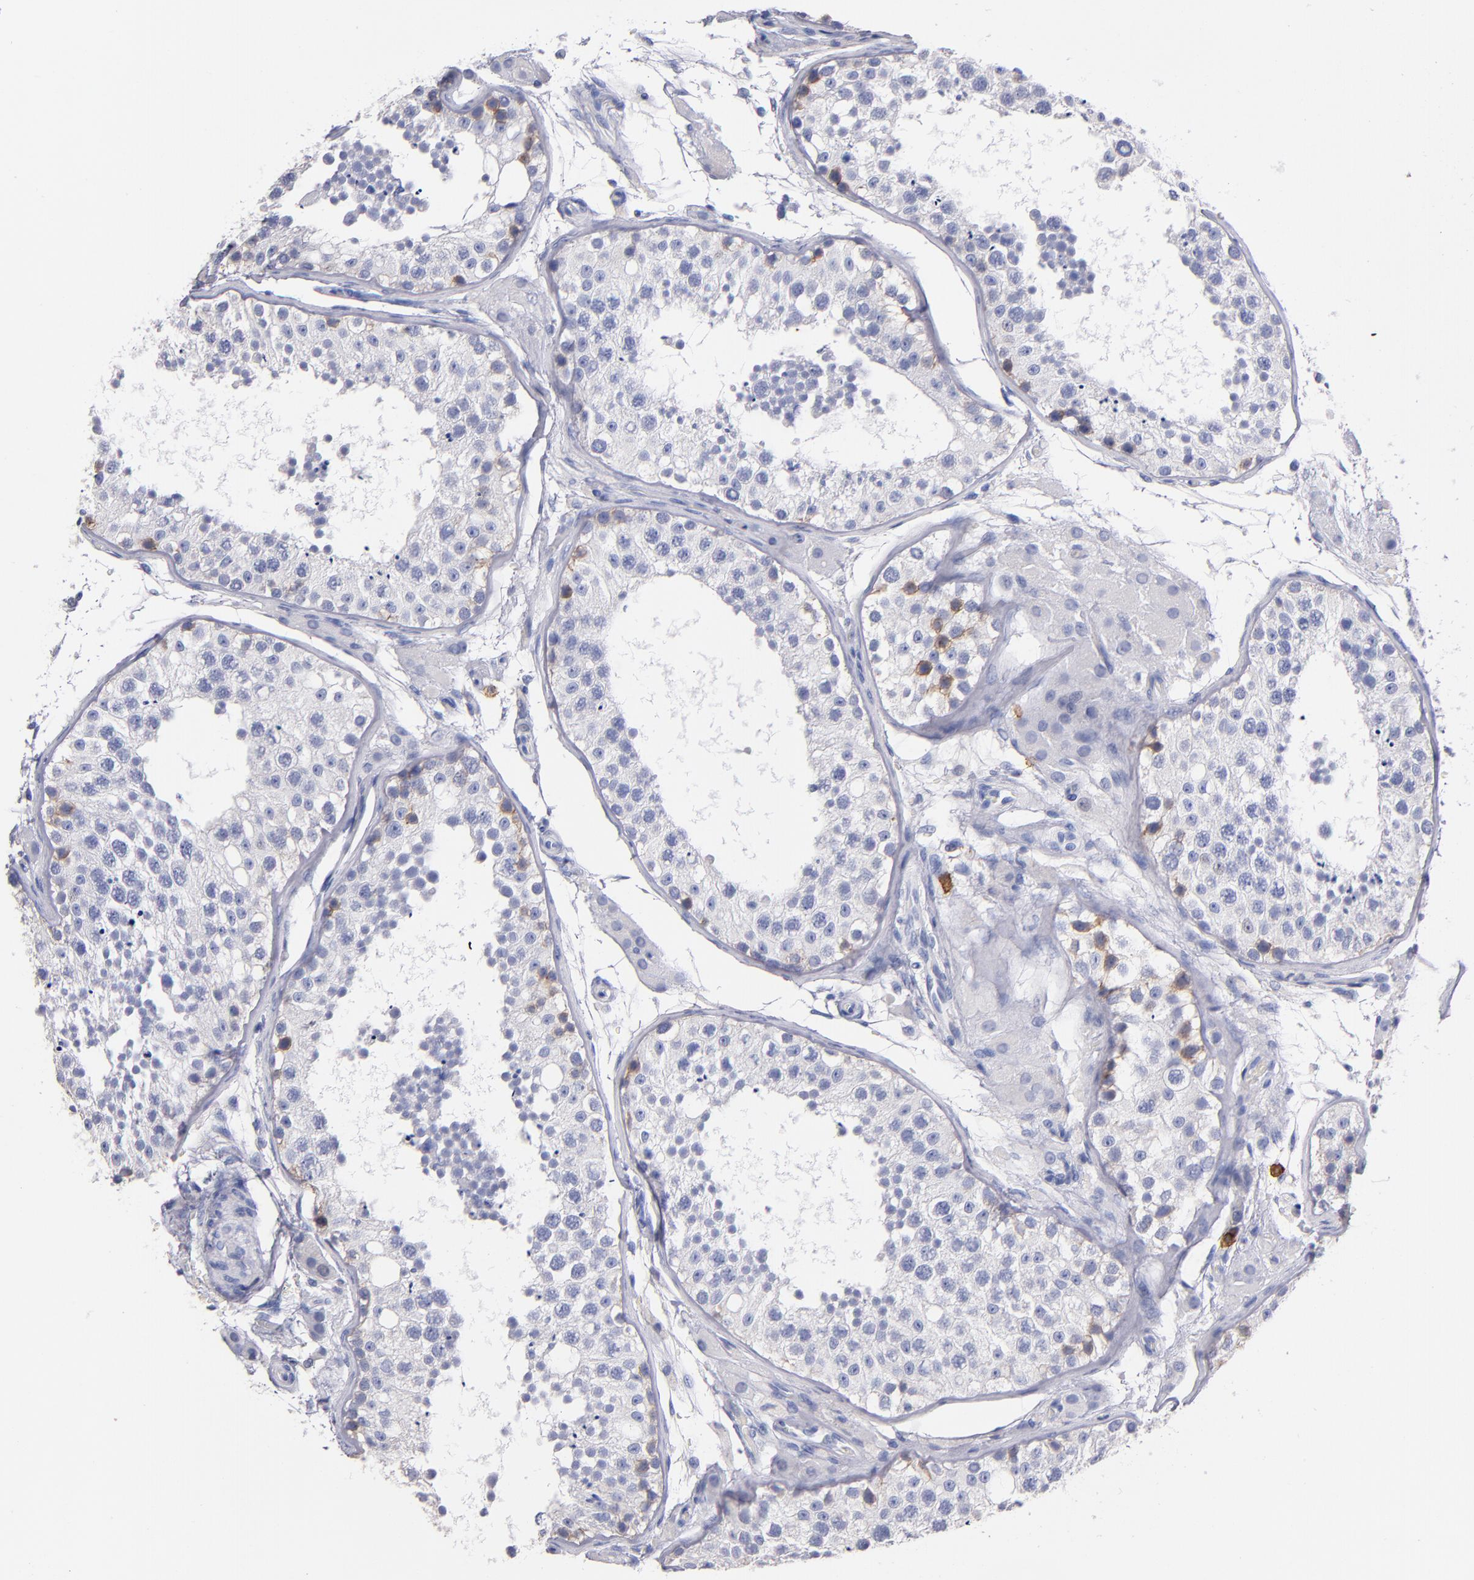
{"staining": {"intensity": "weak", "quantity": "<25%", "location": "cytoplasmic/membranous"}, "tissue": "testis", "cell_type": "Cells in seminiferous ducts", "image_type": "normal", "snomed": [{"axis": "morphology", "description": "Normal tissue, NOS"}, {"axis": "topography", "description": "Testis"}], "caption": "Immunohistochemical staining of normal human testis reveals no significant positivity in cells in seminiferous ducts. The staining was performed using DAB (3,3'-diaminobenzidine) to visualize the protein expression in brown, while the nuclei were stained in blue with hematoxylin (Magnification: 20x).", "gene": "KIT", "patient": {"sex": "male", "age": 26}}